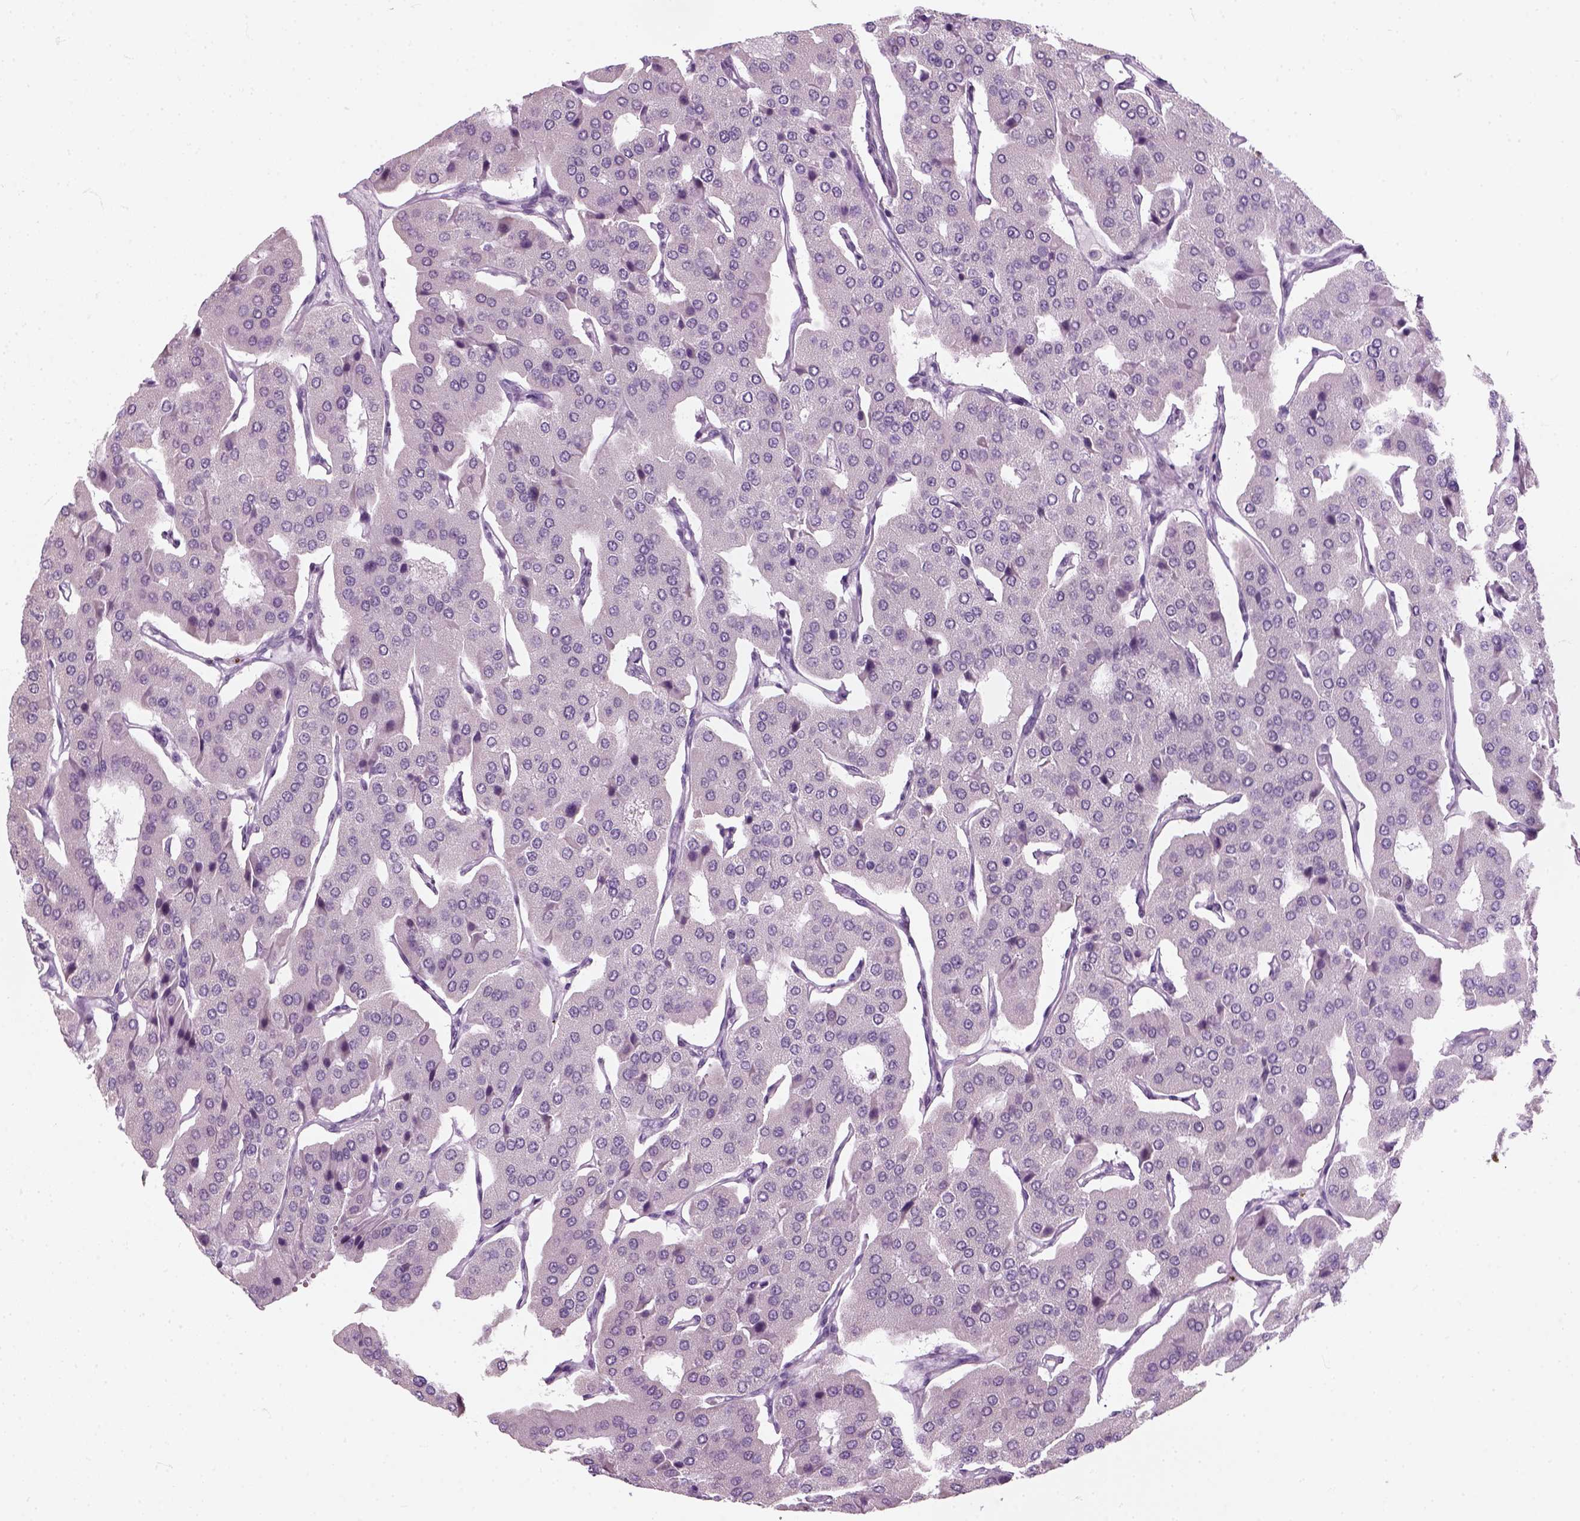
{"staining": {"intensity": "negative", "quantity": "none", "location": "none"}, "tissue": "parathyroid gland", "cell_type": "Glandular cells", "image_type": "normal", "snomed": [{"axis": "morphology", "description": "Normal tissue, NOS"}, {"axis": "morphology", "description": "Adenoma, NOS"}, {"axis": "topography", "description": "Parathyroid gland"}], "caption": "The micrograph demonstrates no staining of glandular cells in benign parathyroid gland. The staining is performed using DAB brown chromogen with nuclei counter-stained in using hematoxylin.", "gene": "ZNF865", "patient": {"sex": "female", "age": 86}}